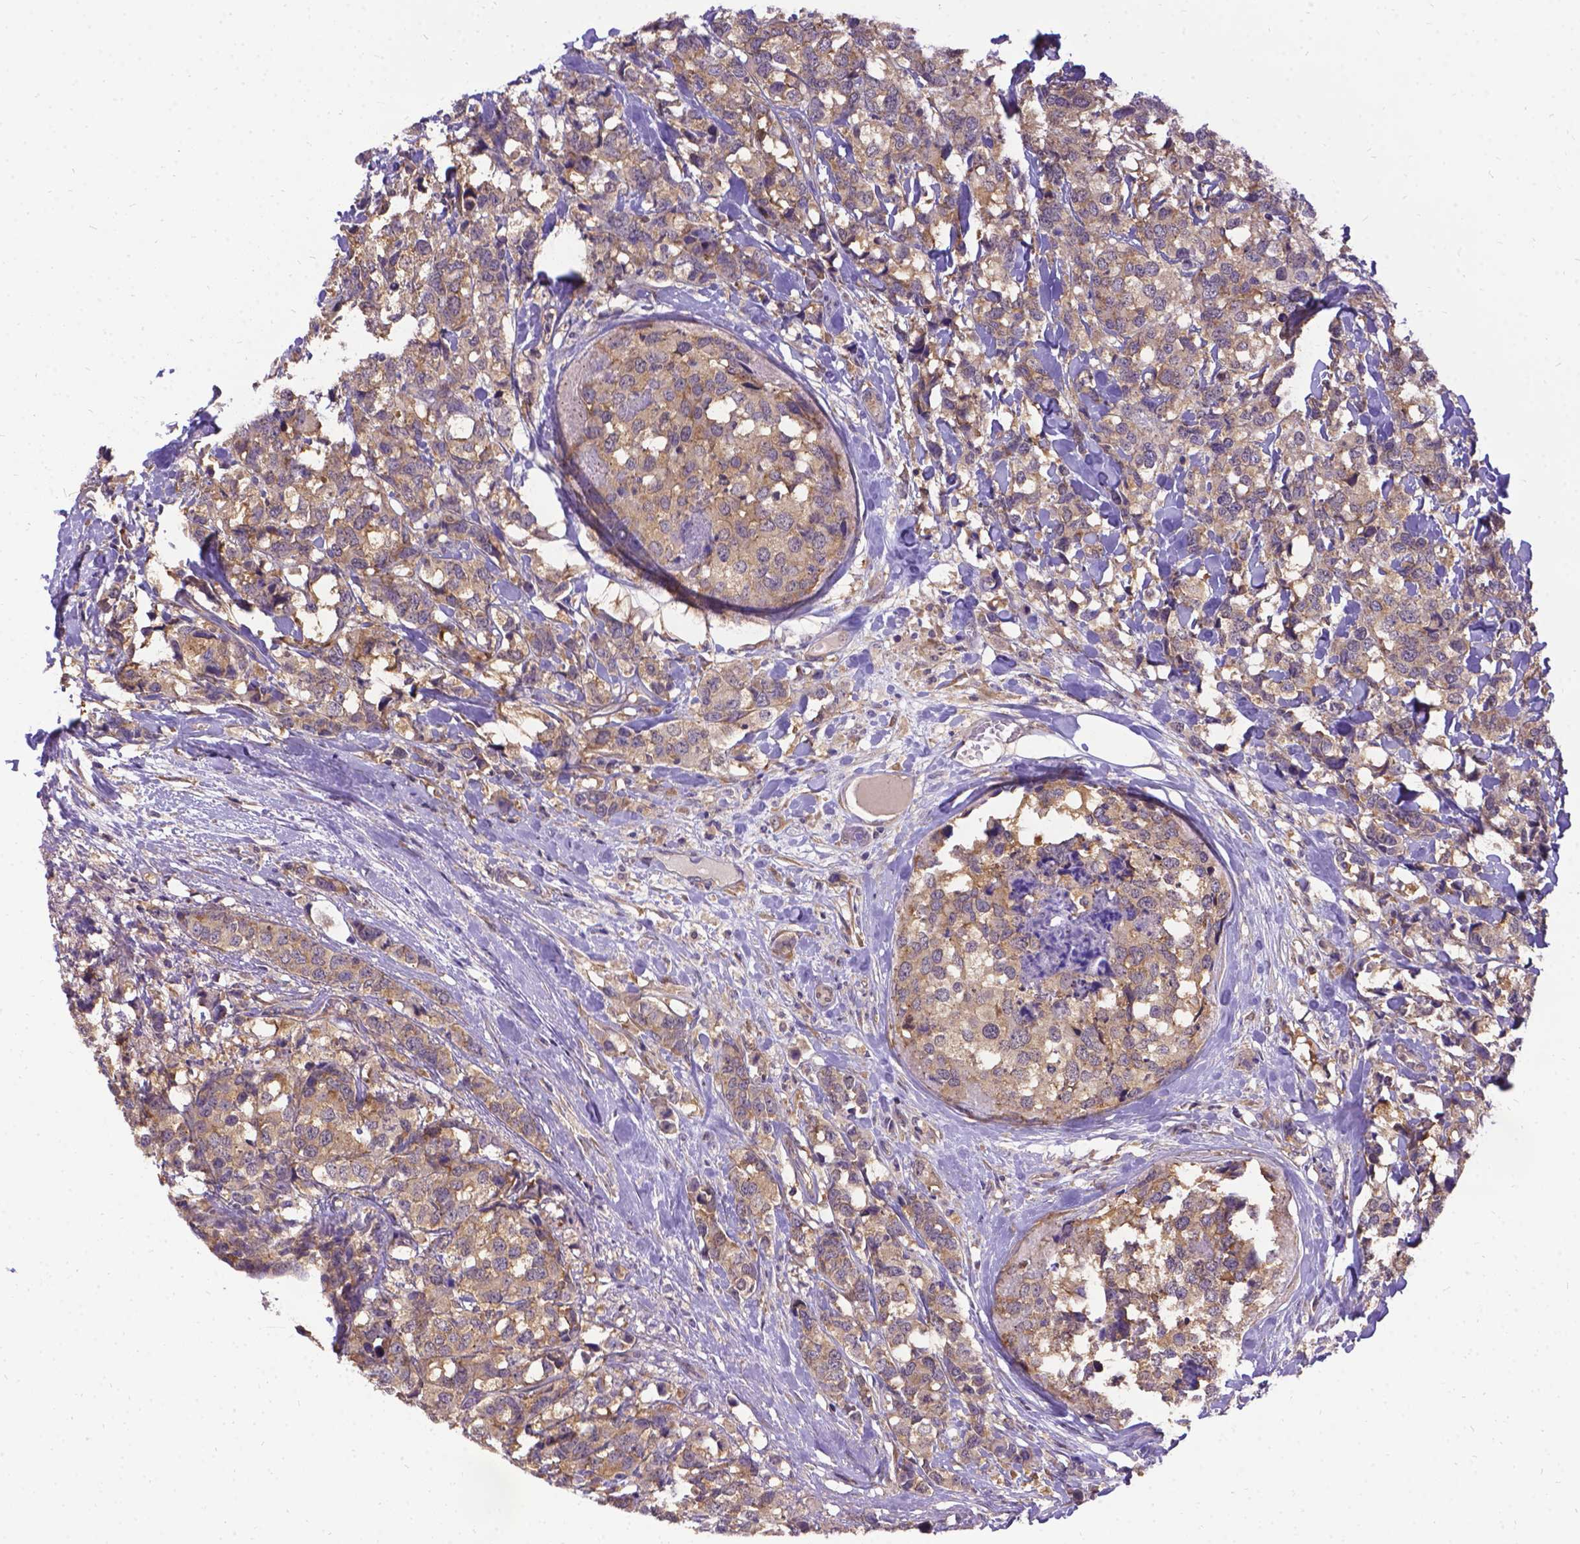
{"staining": {"intensity": "weak", "quantity": ">75%", "location": "cytoplasmic/membranous"}, "tissue": "breast cancer", "cell_type": "Tumor cells", "image_type": "cancer", "snomed": [{"axis": "morphology", "description": "Lobular carcinoma"}, {"axis": "topography", "description": "Breast"}], "caption": "This photomicrograph shows breast lobular carcinoma stained with immunohistochemistry (IHC) to label a protein in brown. The cytoplasmic/membranous of tumor cells show weak positivity for the protein. Nuclei are counter-stained blue.", "gene": "DENND6A", "patient": {"sex": "female", "age": 59}}